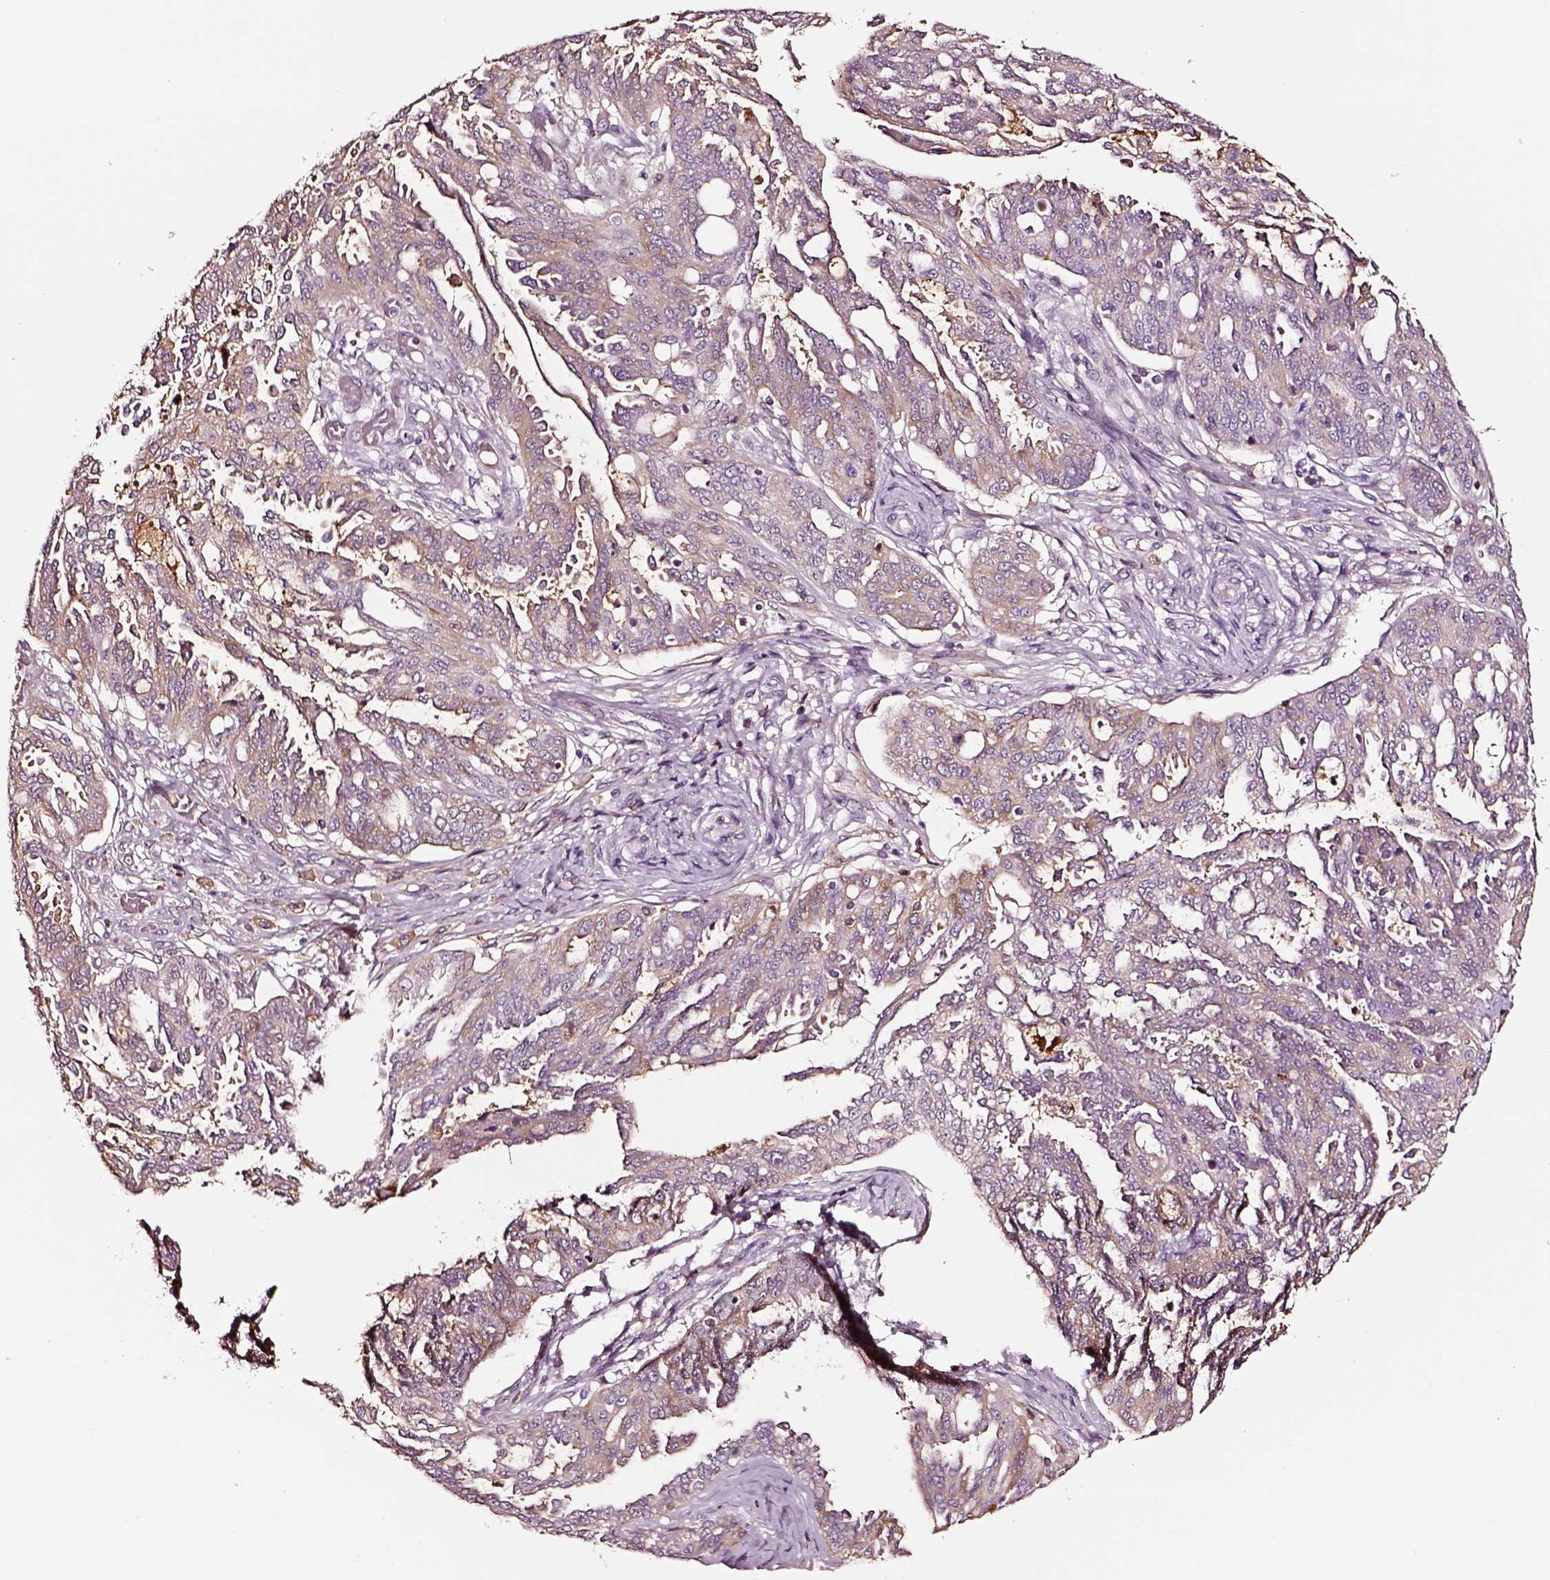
{"staining": {"intensity": "weak", "quantity": ">75%", "location": "cytoplasmic/membranous"}, "tissue": "ovarian cancer", "cell_type": "Tumor cells", "image_type": "cancer", "snomed": [{"axis": "morphology", "description": "Cystadenocarcinoma, serous, NOS"}, {"axis": "topography", "description": "Ovary"}], "caption": "Brown immunohistochemical staining in ovarian serous cystadenocarcinoma exhibits weak cytoplasmic/membranous positivity in about >75% of tumor cells.", "gene": "TF", "patient": {"sex": "female", "age": 67}}